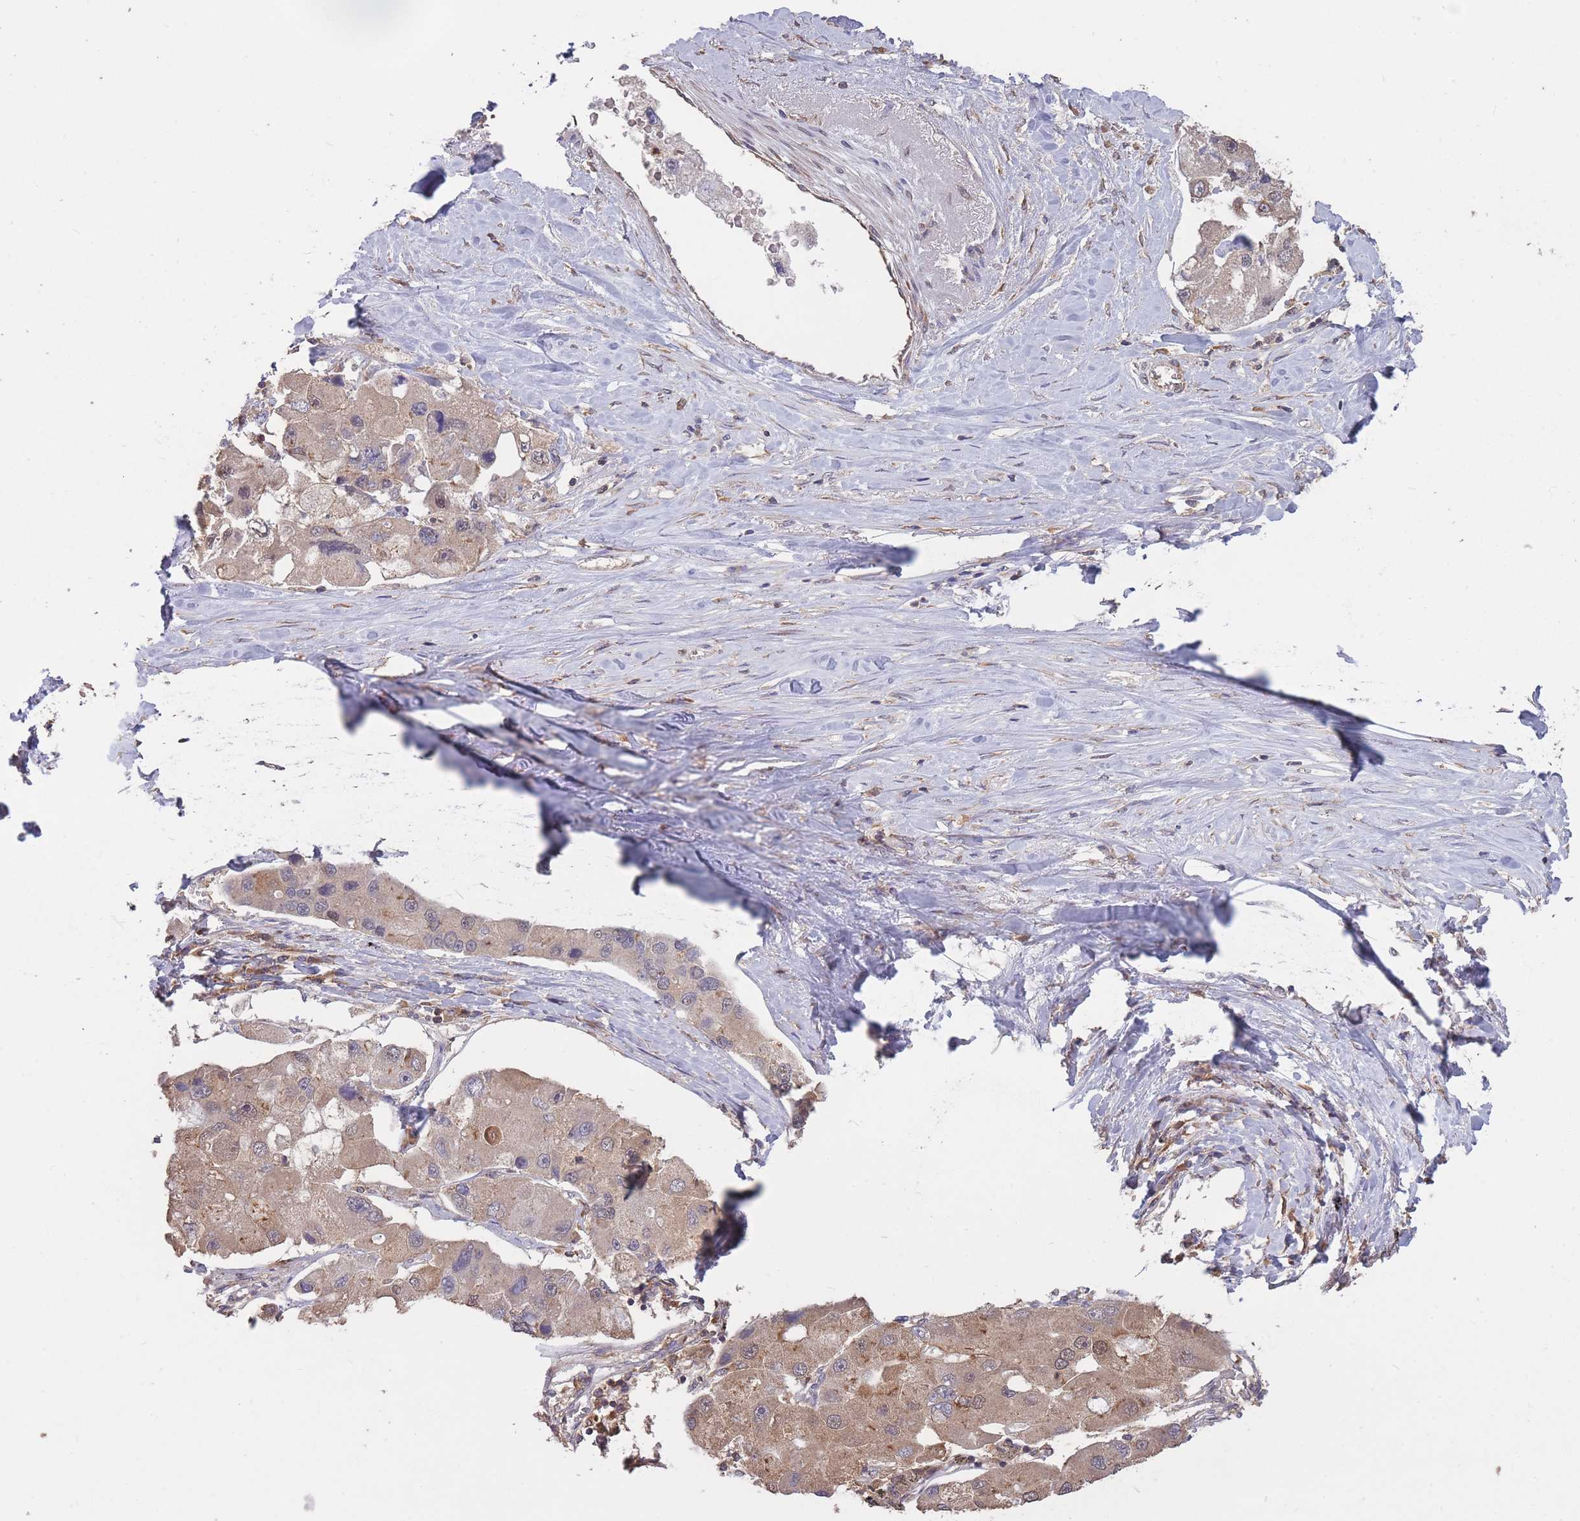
{"staining": {"intensity": "weak", "quantity": ">75%", "location": "cytoplasmic/membranous"}, "tissue": "lung cancer", "cell_type": "Tumor cells", "image_type": "cancer", "snomed": [{"axis": "morphology", "description": "Adenocarcinoma, NOS"}, {"axis": "topography", "description": "Lung"}], "caption": "A brown stain shows weak cytoplasmic/membranous staining of a protein in human lung cancer tumor cells. The staining was performed using DAB, with brown indicating positive protein expression. Nuclei are stained blue with hematoxylin.", "gene": "GMIP", "patient": {"sex": "female", "age": 54}}